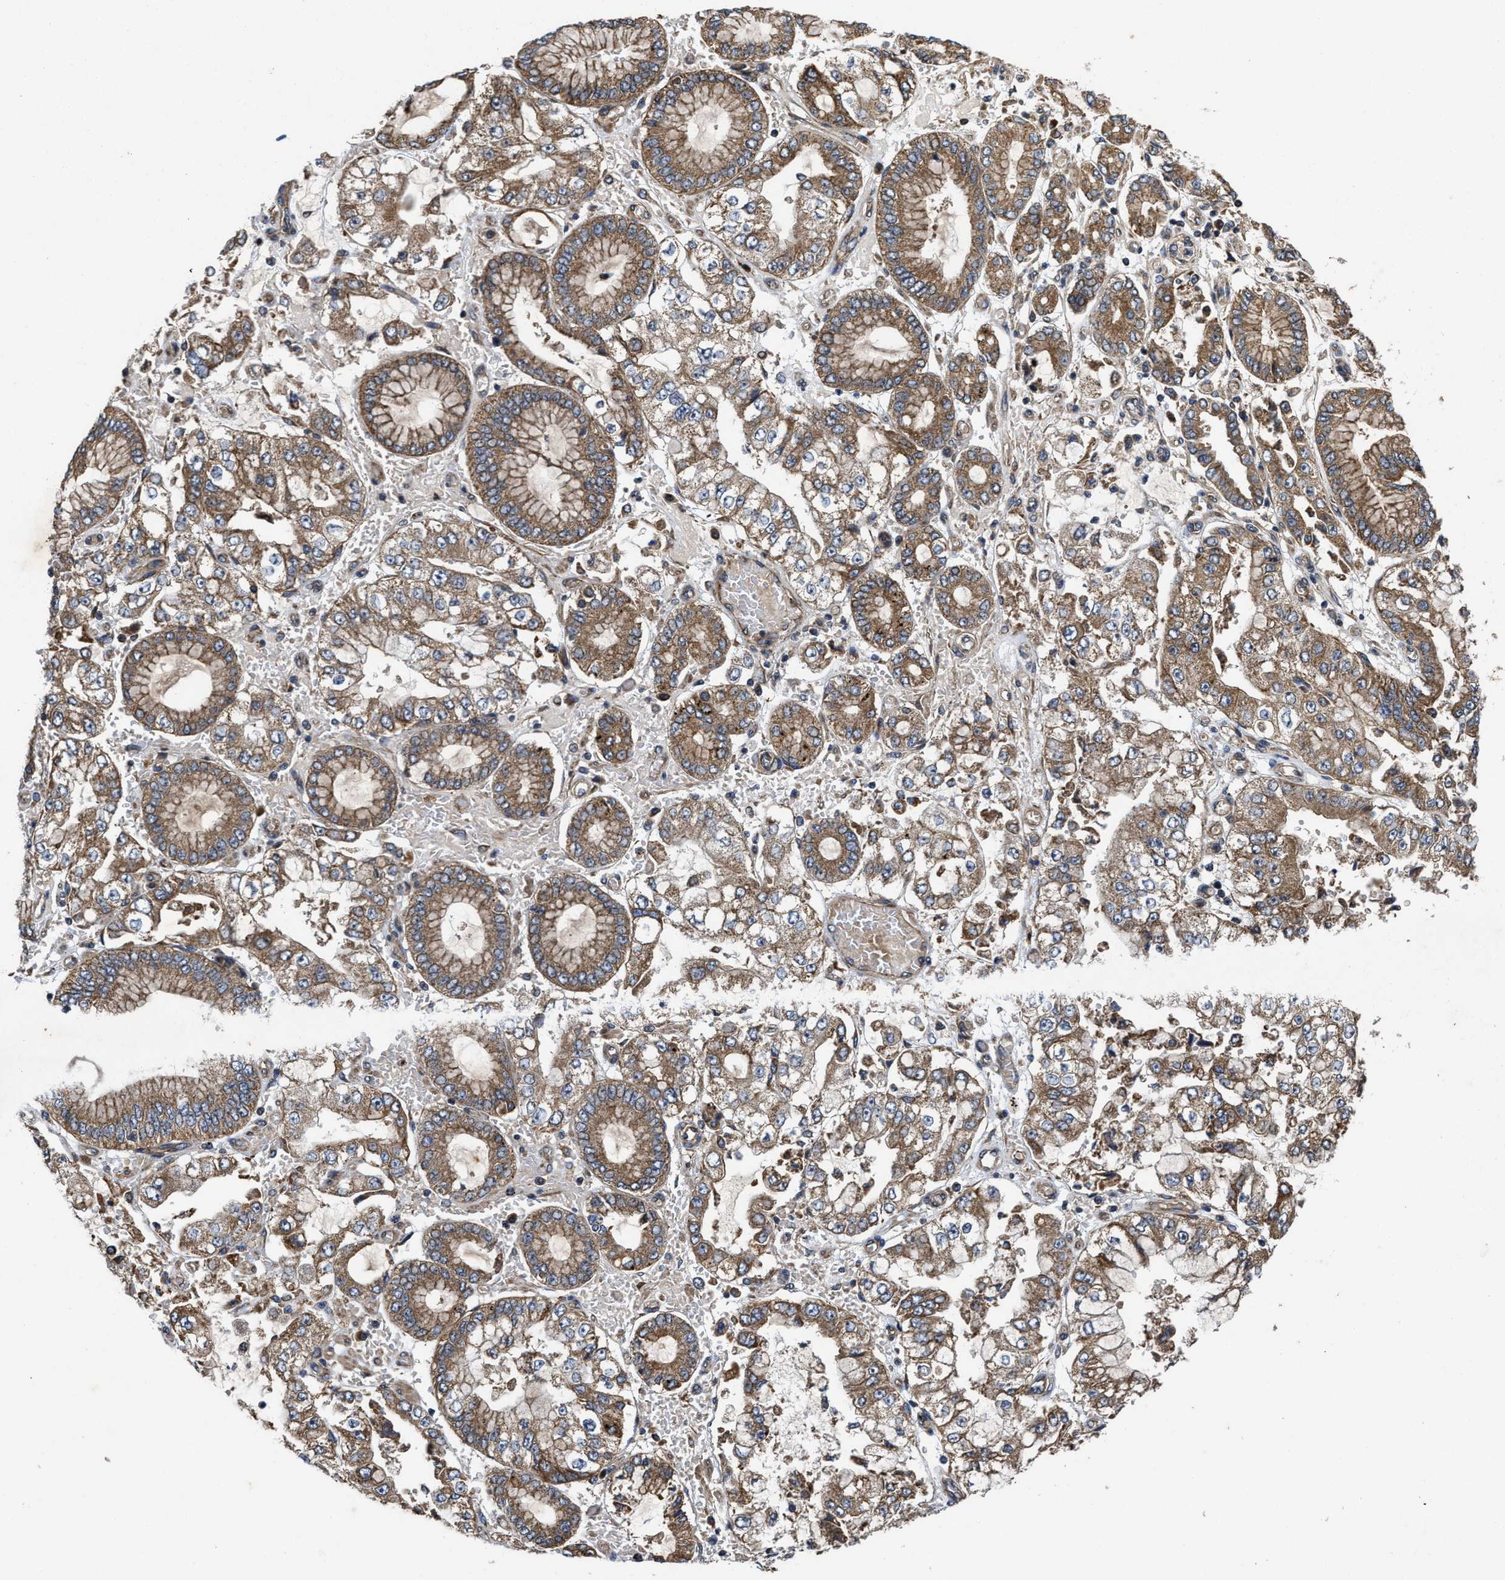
{"staining": {"intensity": "moderate", "quantity": ">75%", "location": "cytoplasmic/membranous"}, "tissue": "stomach cancer", "cell_type": "Tumor cells", "image_type": "cancer", "snomed": [{"axis": "morphology", "description": "Adenocarcinoma, NOS"}, {"axis": "topography", "description": "Stomach"}], "caption": "The micrograph displays immunohistochemical staining of stomach adenocarcinoma. There is moderate cytoplasmic/membranous staining is seen in about >75% of tumor cells. The staining was performed using DAB (3,3'-diaminobenzidine), with brown indicating positive protein expression. Nuclei are stained blue with hematoxylin.", "gene": "EFNA4", "patient": {"sex": "male", "age": 76}}